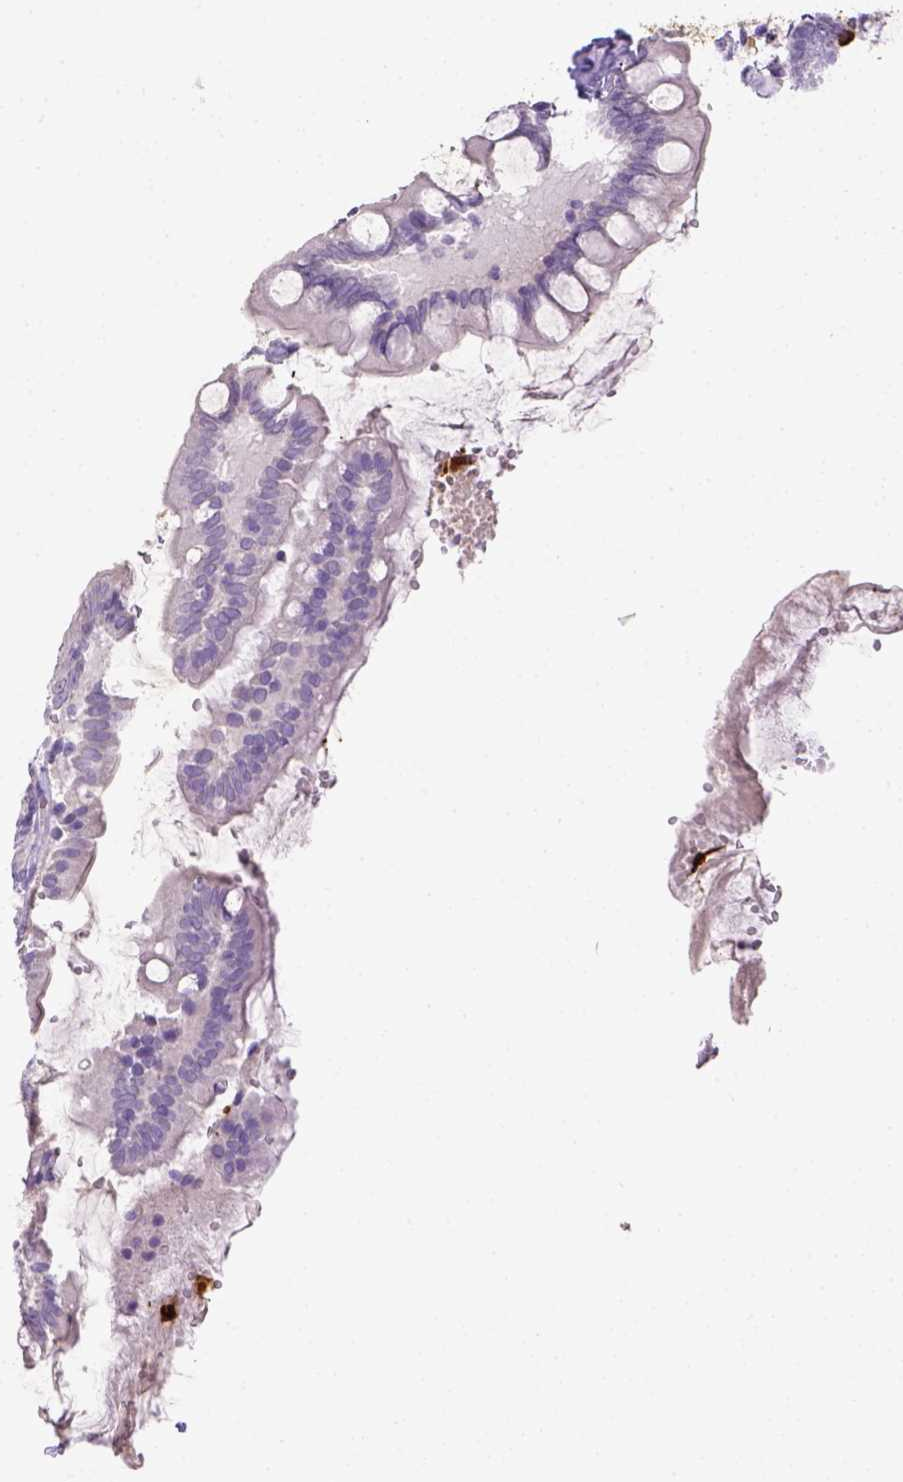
{"staining": {"intensity": "negative", "quantity": "none", "location": "none"}, "tissue": "small intestine", "cell_type": "Glandular cells", "image_type": "normal", "snomed": [{"axis": "morphology", "description": "Normal tissue, NOS"}, {"axis": "topography", "description": "Small intestine"}], "caption": "Immunohistochemistry (IHC) of benign small intestine demonstrates no expression in glandular cells.", "gene": "ITGAM", "patient": {"sex": "female", "age": 56}}